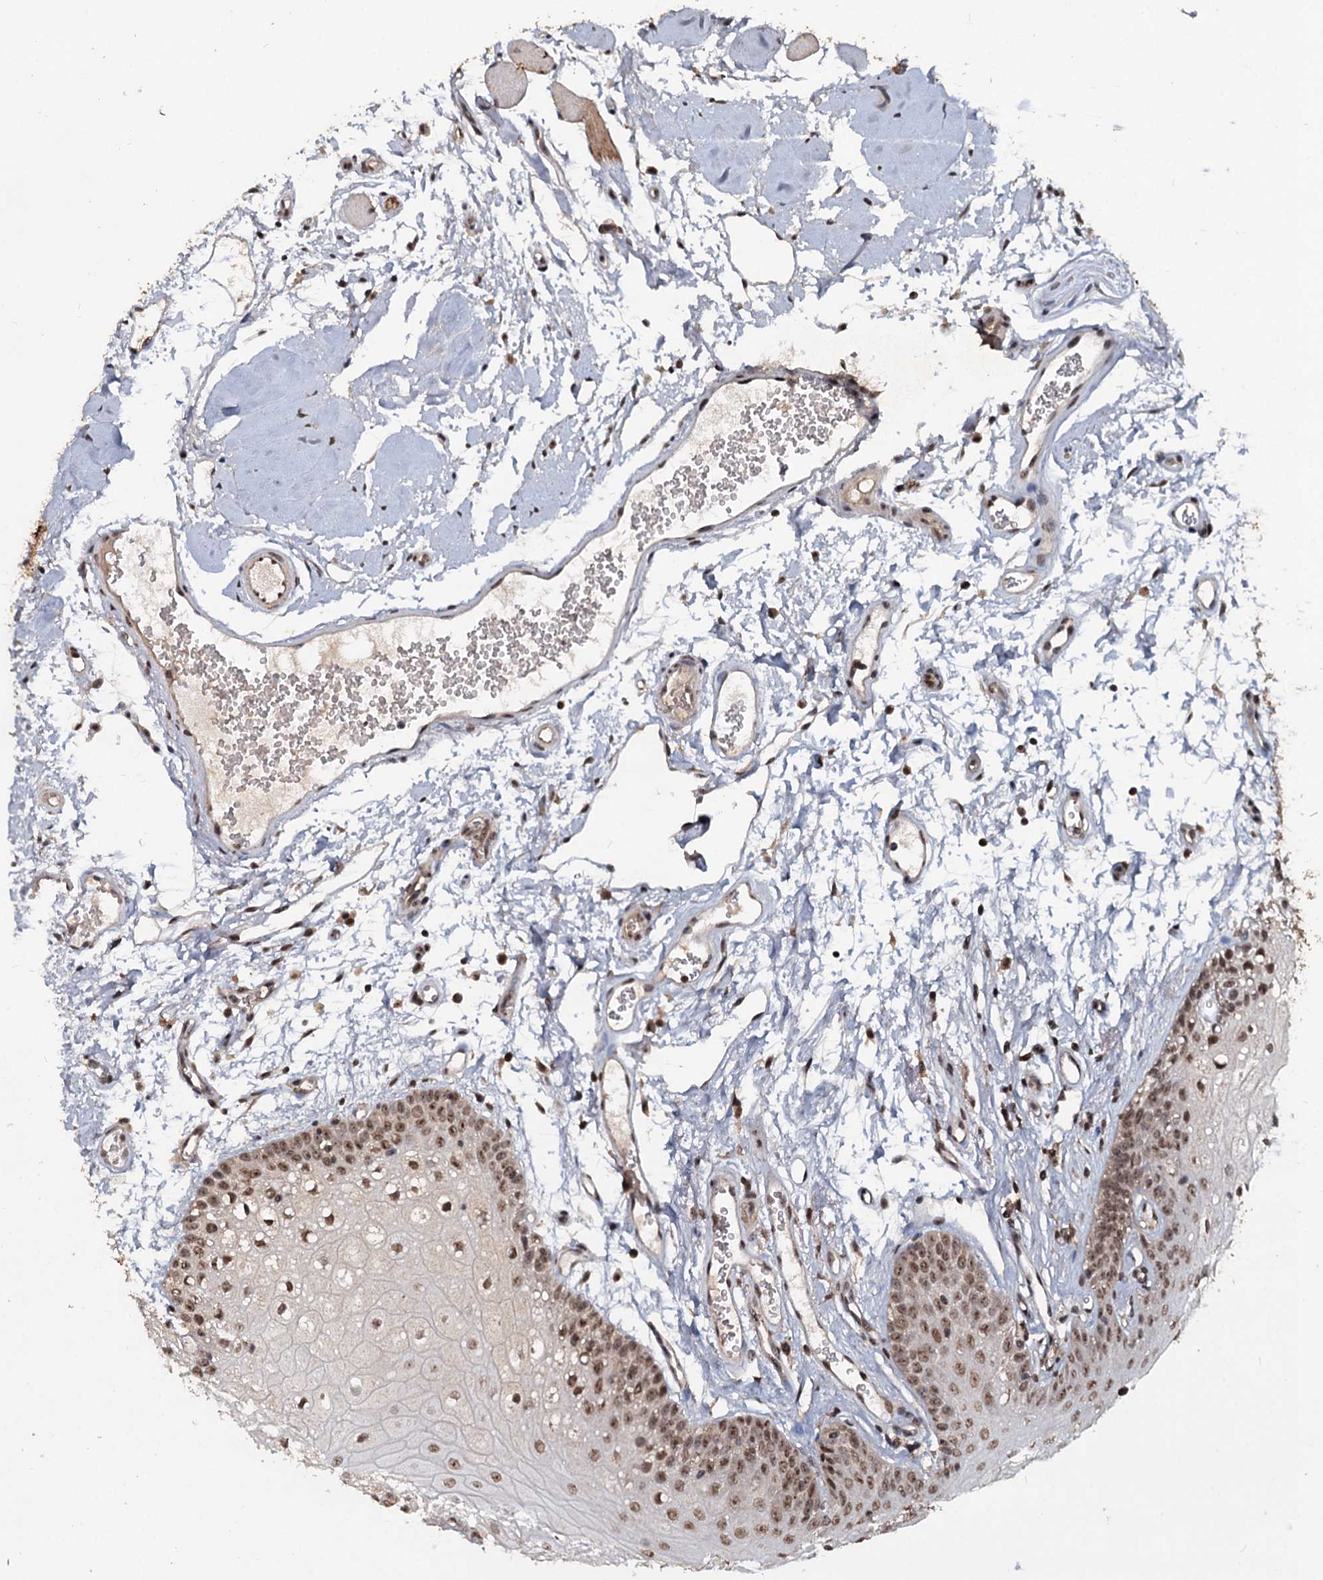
{"staining": {"intensity": "moderate", "quantity": ">75%", "location": "nuclear"}, "tissue": "oral mucosa", "cell_type": "Squamous epithelial cells", "image_type": "normal", "snomed": [{"axis": "morphology", "description": "Normal tissue, NOS"}, {"axis": "topography", "description": "Oral tissue"}, {"axis": "topography", "description": "Tounge, NOS"}], "caption": "Protein staining displays moderate nuclear staining in approximately >75% of squamous epithelial cells in normal oral mucosa. Ihc stains the protein in brown and the nuclei are stained blue.", "gene": "FAM216B", "patient": {"sex": "female", "age": 73}}